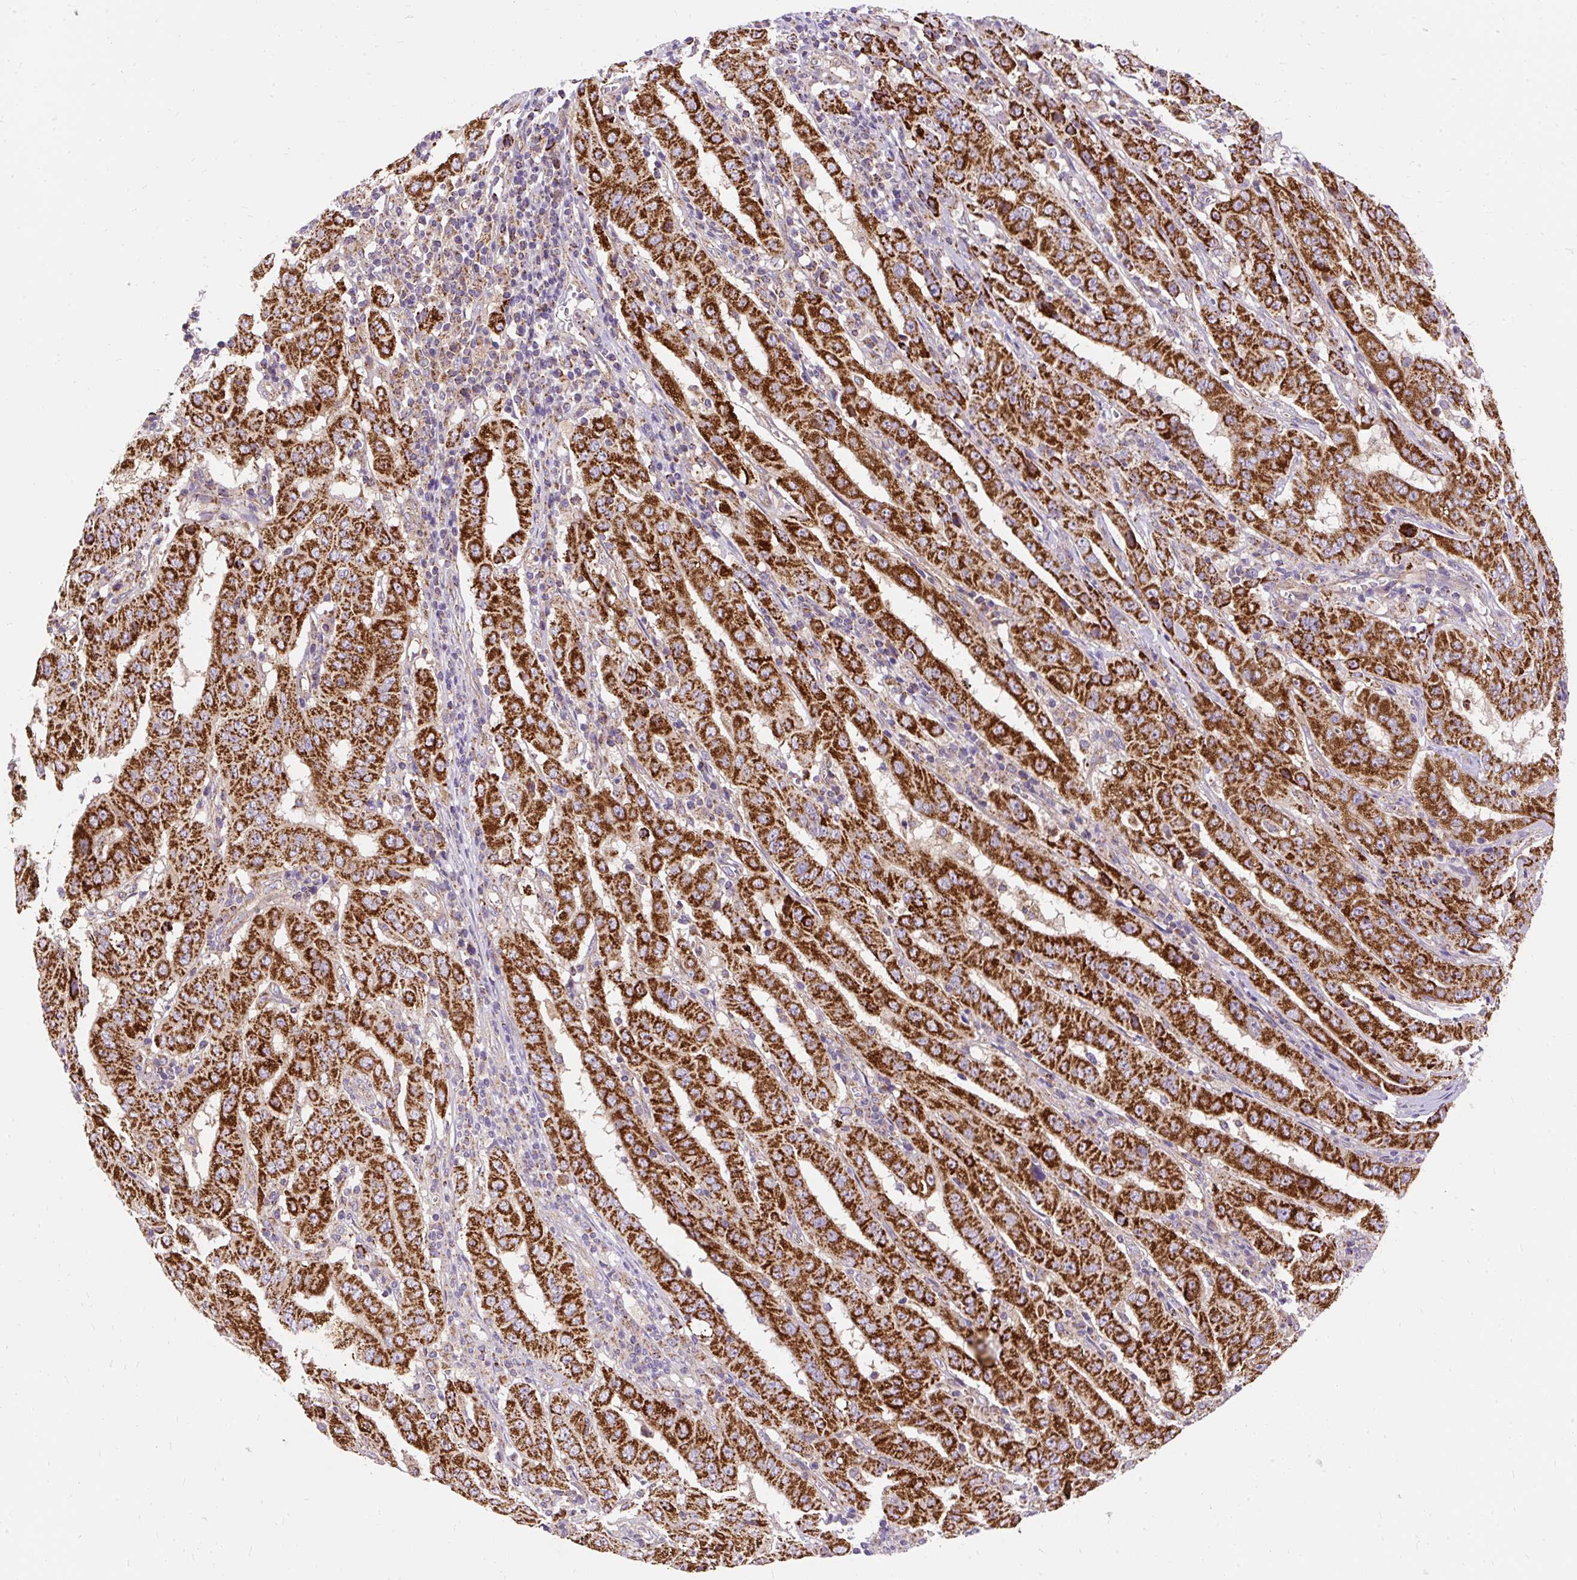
{"staining": {"intensity": "strong", "quantity": ">75%", "location": "cytoplasmic/membranous"}, "tissue": "pancreatic cancer", "cell_type": "Tumor cells", "image_type": "cancer", "snomed": [{"axis": "morphology", "description": "Adenocarcinoma, NOS"}, {"axis": "topography", "description": "Pancreas"}], "caption": "DAB (3,3'-diaminobenzidine) immunohistochemical staining of pancreatic cancer (adenocarcinoma) exhibits strong cytoplasmic/membranous protein staining in about >75% of tumor cells. The staining was performed using DAB, with brown indicating positive protein expression. Nuclei are stained blue with hematoxylin.", "gene": "CEP290", "patient": {"sex": "male", "age": 63}}